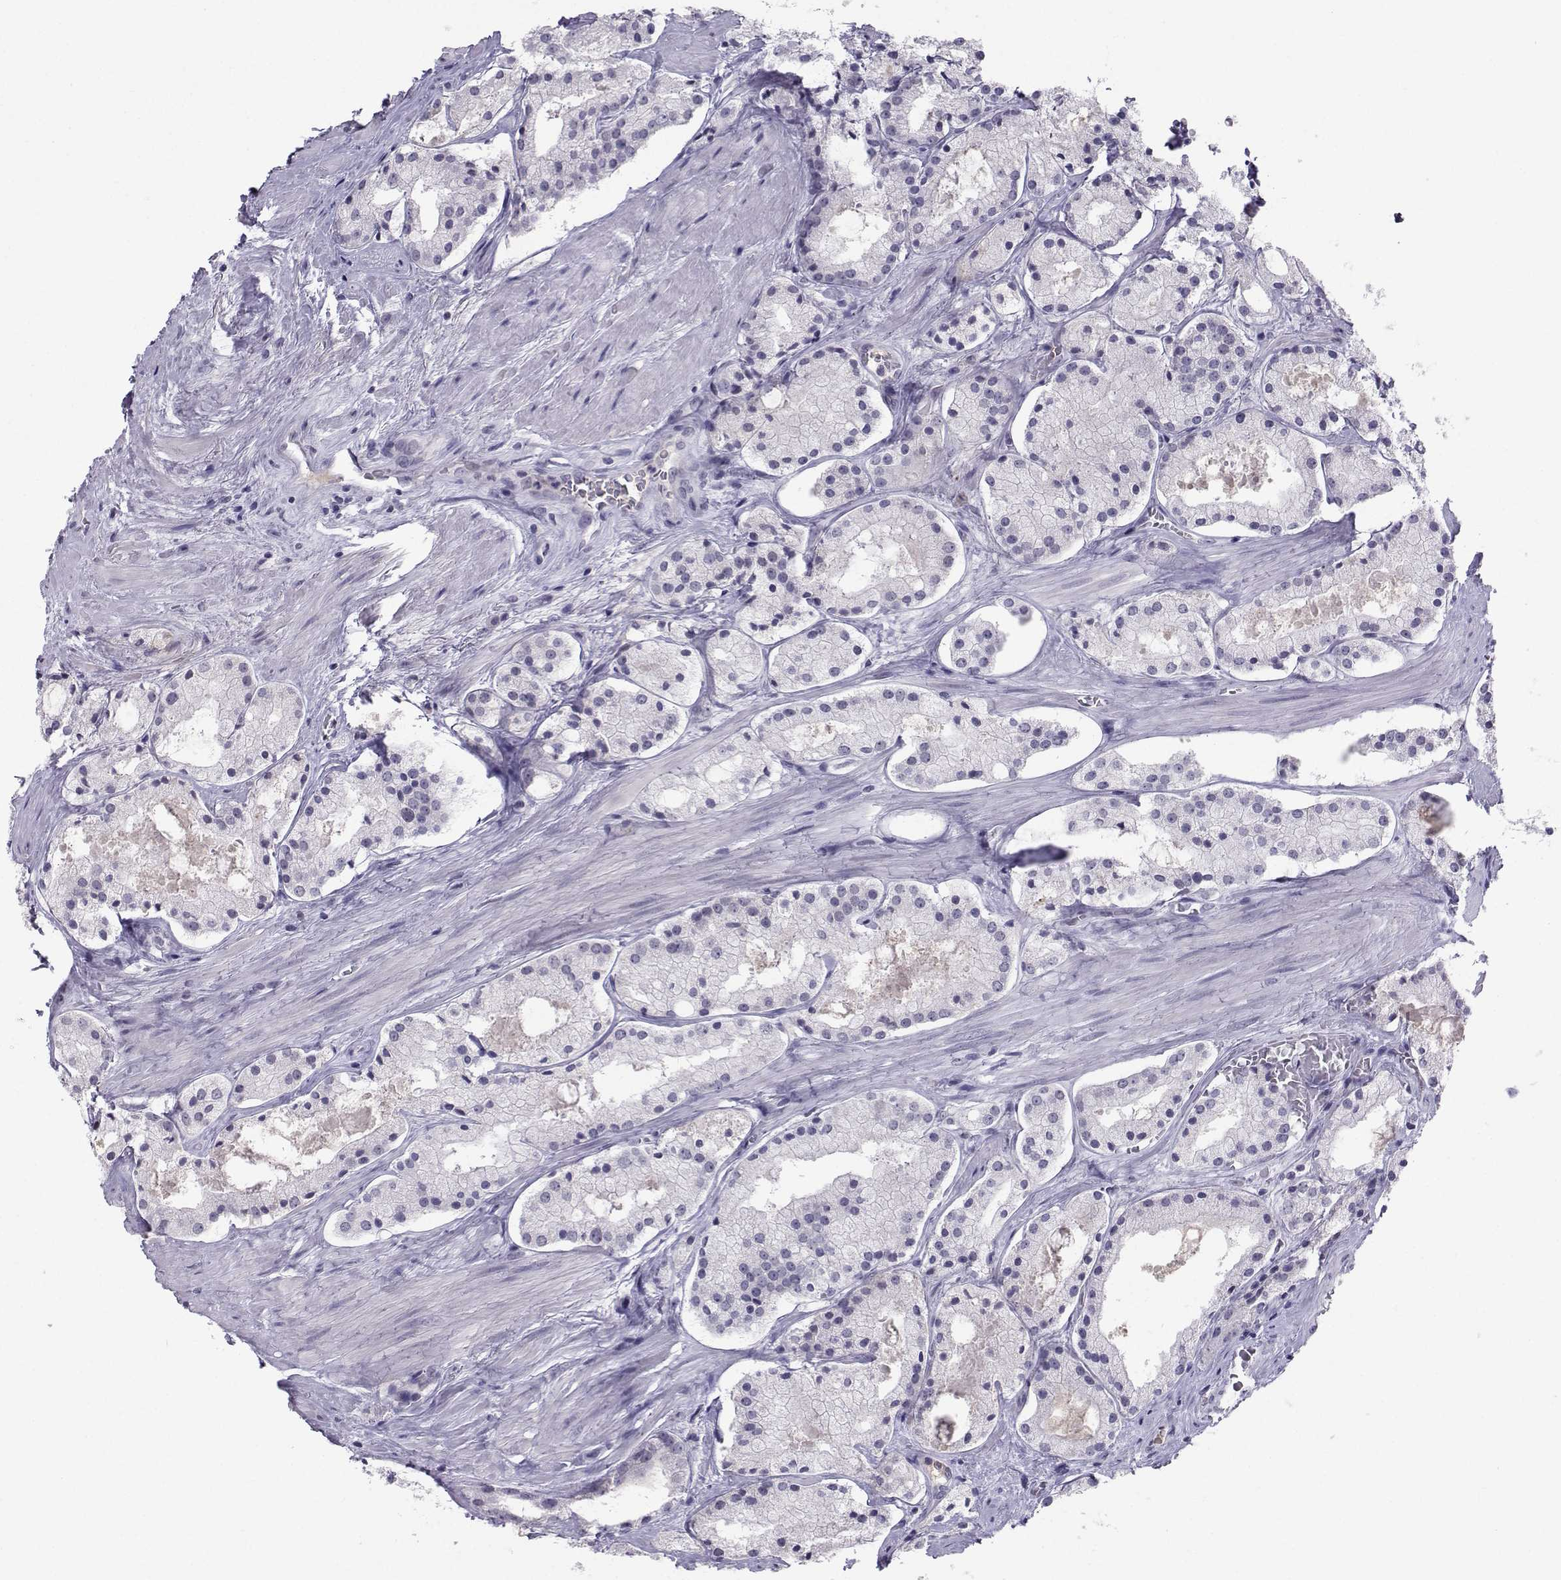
{"staining": {"intensity": "negative", "quantity": "none", "location": "none"}, "tissue": "prostate cancer", "cell_type": "Tumor cells", "image_type": "cancer", "snomed": [{"axis": "morphology", "description": "Adenocarcinoma, NOS"}, {"axis": "morphology", "description": "Adenocarcinoma, High grade"}, {"axis": "topography", "description": "Prostate"}], "caption": "The photomicrograph demonstrates no staining of tumor cells in prostate high-grade adenocarcinoma.", "gene": "LHX1", "patient": {"sex": "male", "age": 64}}